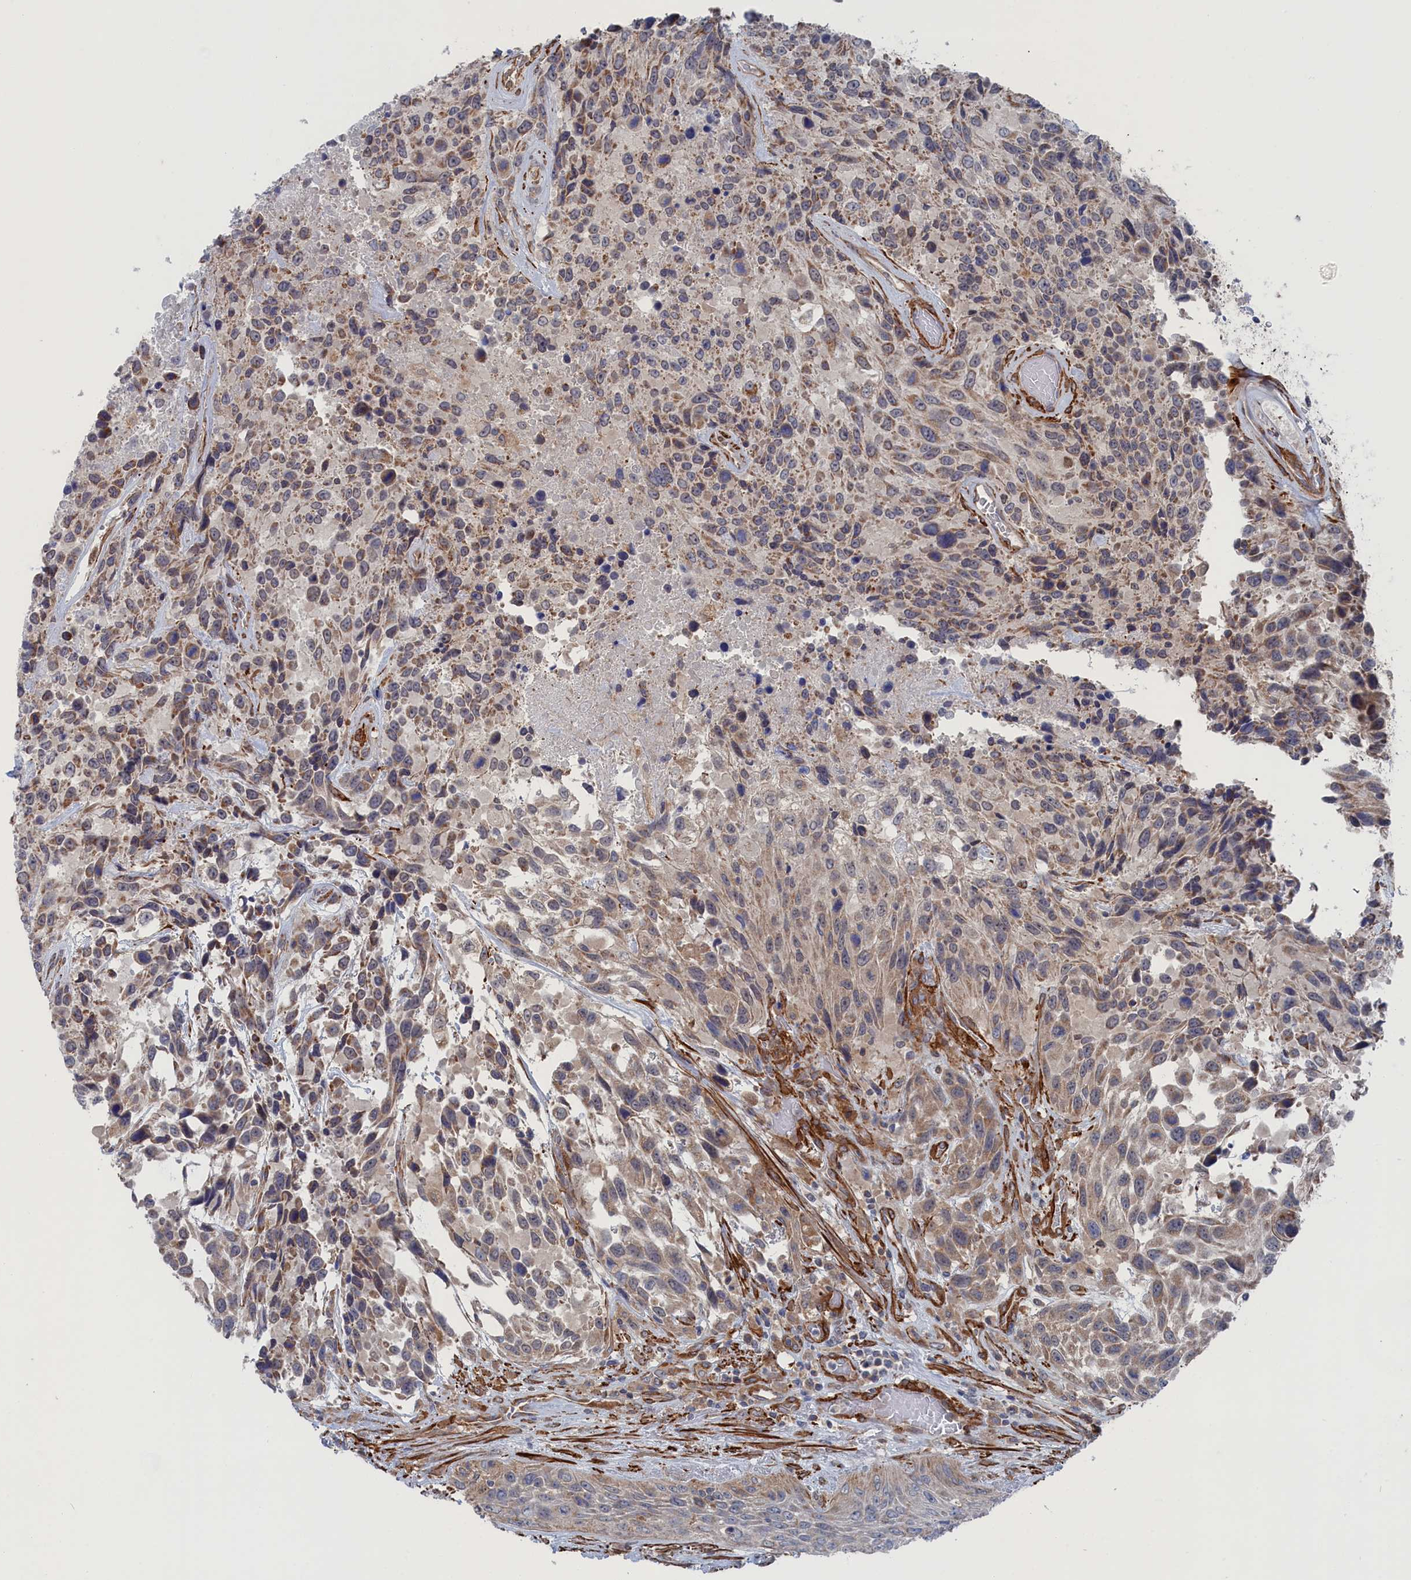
{"staining": {"intensity": "moderate", "quantity": "25%-75%", "location": "cytoplasmic/membranous"}, "tissue": "urothelial cancer", "cell_type": "Tumor cells", "image_type": "cancer", "snomed": [{"axis": "morphology", "description": "Urothelial carcinoma, High grade"}, {"axis": "topography", "description": "Urinary bladder"}], "caption": "DAB (3,3'-diaminobenzidine) immunohistochemical staining of human urothelial cancer reveals moderate cytoplasmic/membranous protein positivity in about 25%-75% of tumor cells. Immunohistochemistry (ihc) stains the protein in brown and the nuclei are stained blue.", "gene": "FILIP1L", "patient": {"sex": "female", "age": 70}}